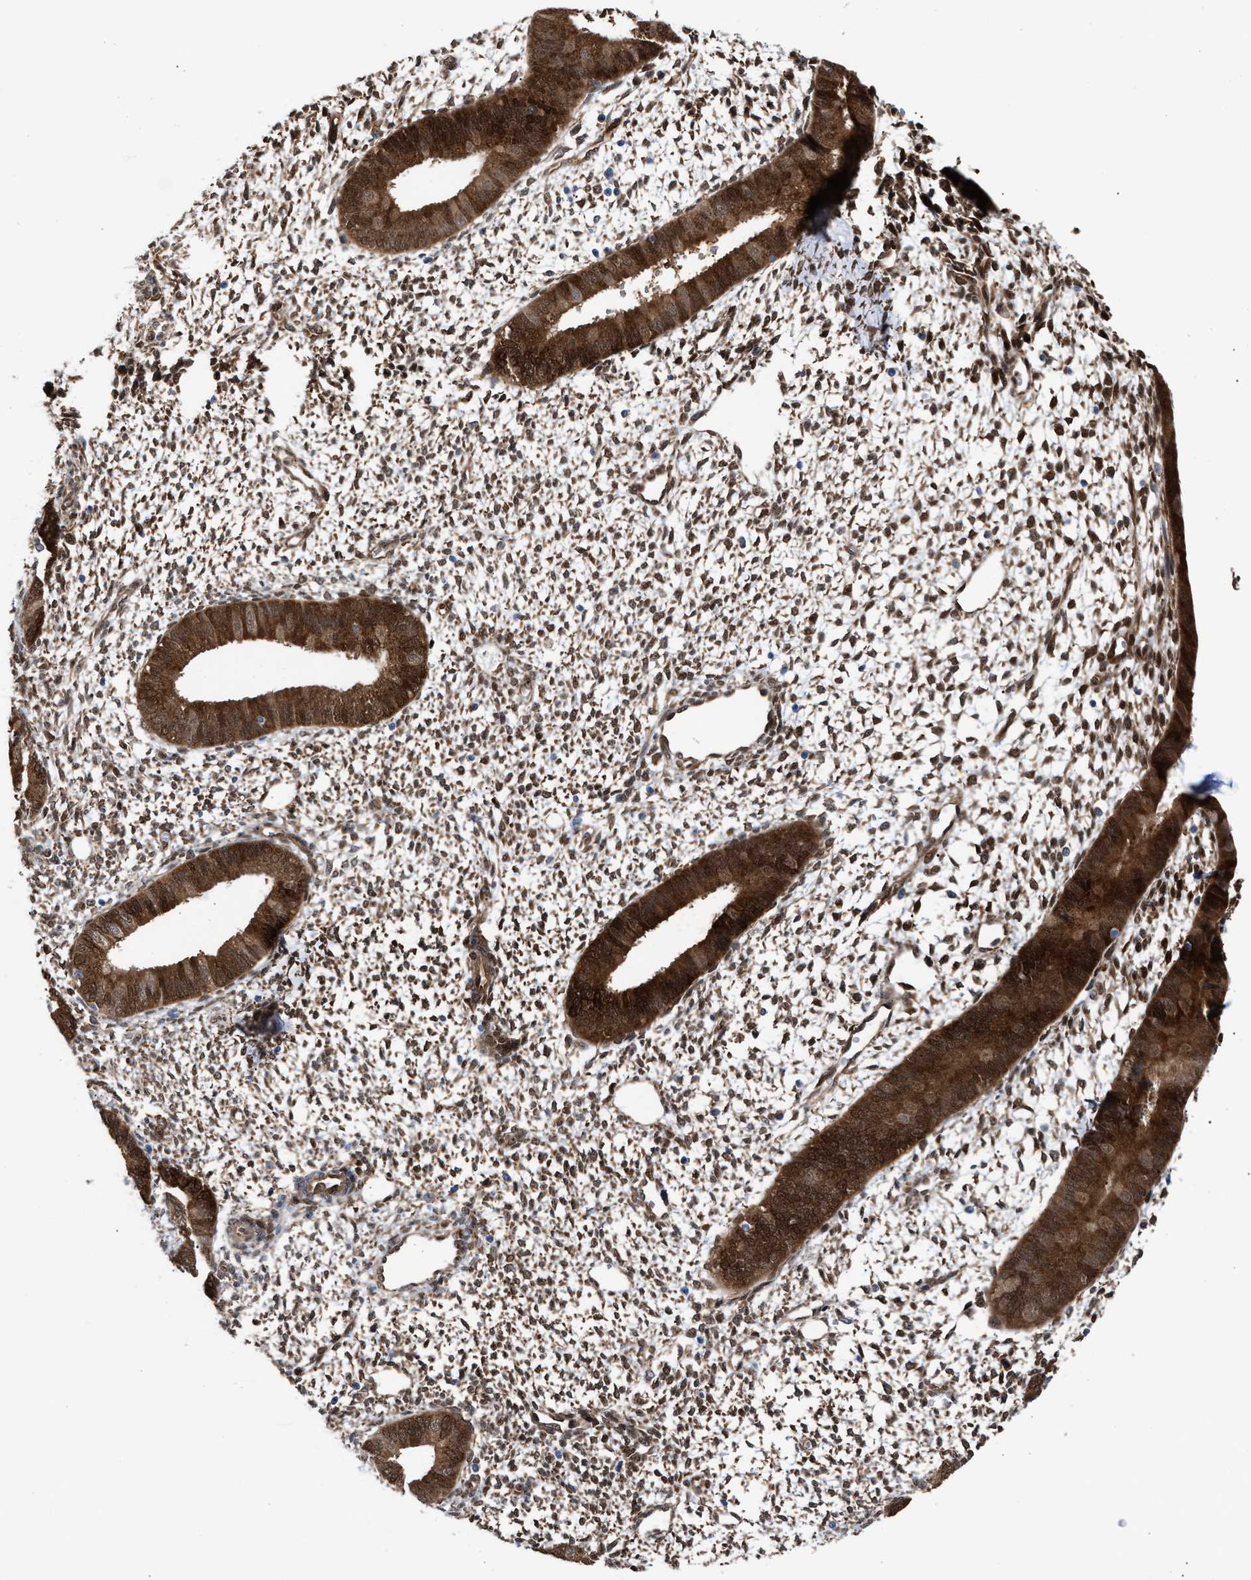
{"staining": {"intensity": "weak", "quantity": "25%-75%", "location": "nuclear"}, "tissue": "endometrium", "cell_type": "Cells in endometrial stroma", "image_type": "normal", "snomed": [{"axis": "morphology", "description": "Normal tissue, NOS"}, {"axis": "topography", "description": "Endometrium"}], "caption": "The image displays a brown stain indicating the presence of a protein in the nuclear of cells in endometrial stroma in endometrium. Immunohistochemistry (ihc) stains the protein of interest in brown and the nuclei are stained blue.", "gene": "TP53I3", "patient": {"sex": "female", "age": 46}}